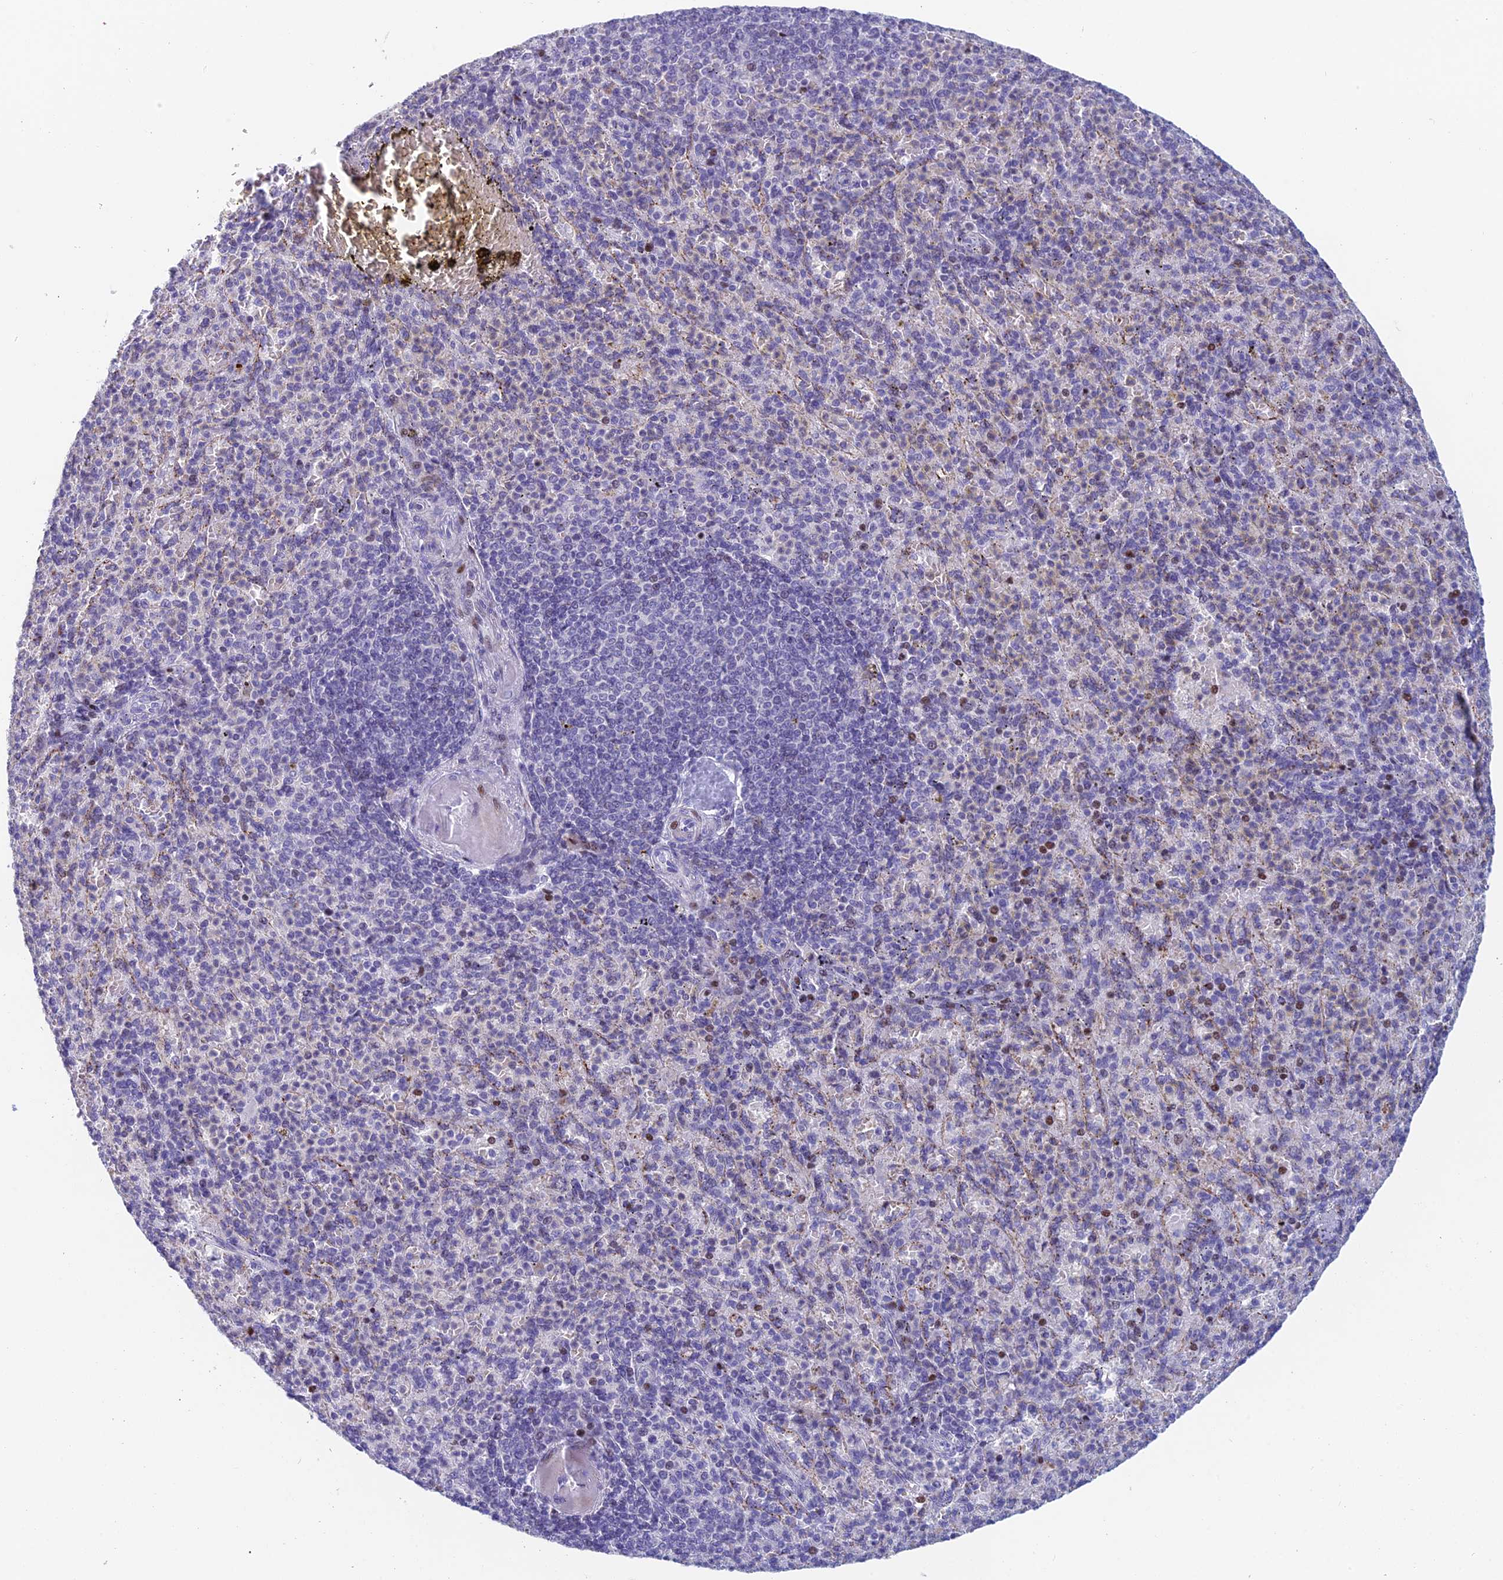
{"staining": {"intensity": "negative", "quantity": "none", "location": "none"}, "tissue": "spleen", "cell_type": "Cells in red pulp", "image_type": "normal", "snomed": [{"axis": "morphology", "description": "Normal tissue, NOS"}, {"axis": "topography", "description": "Spleen"}], "caption": "IHC histopathology image of benign spleen: human spleen stained with DAB exhibits no significant protein positivity in cells in red pulp.", "gene": "REXO5", "patient": {"sex": "female", "age": 74}}